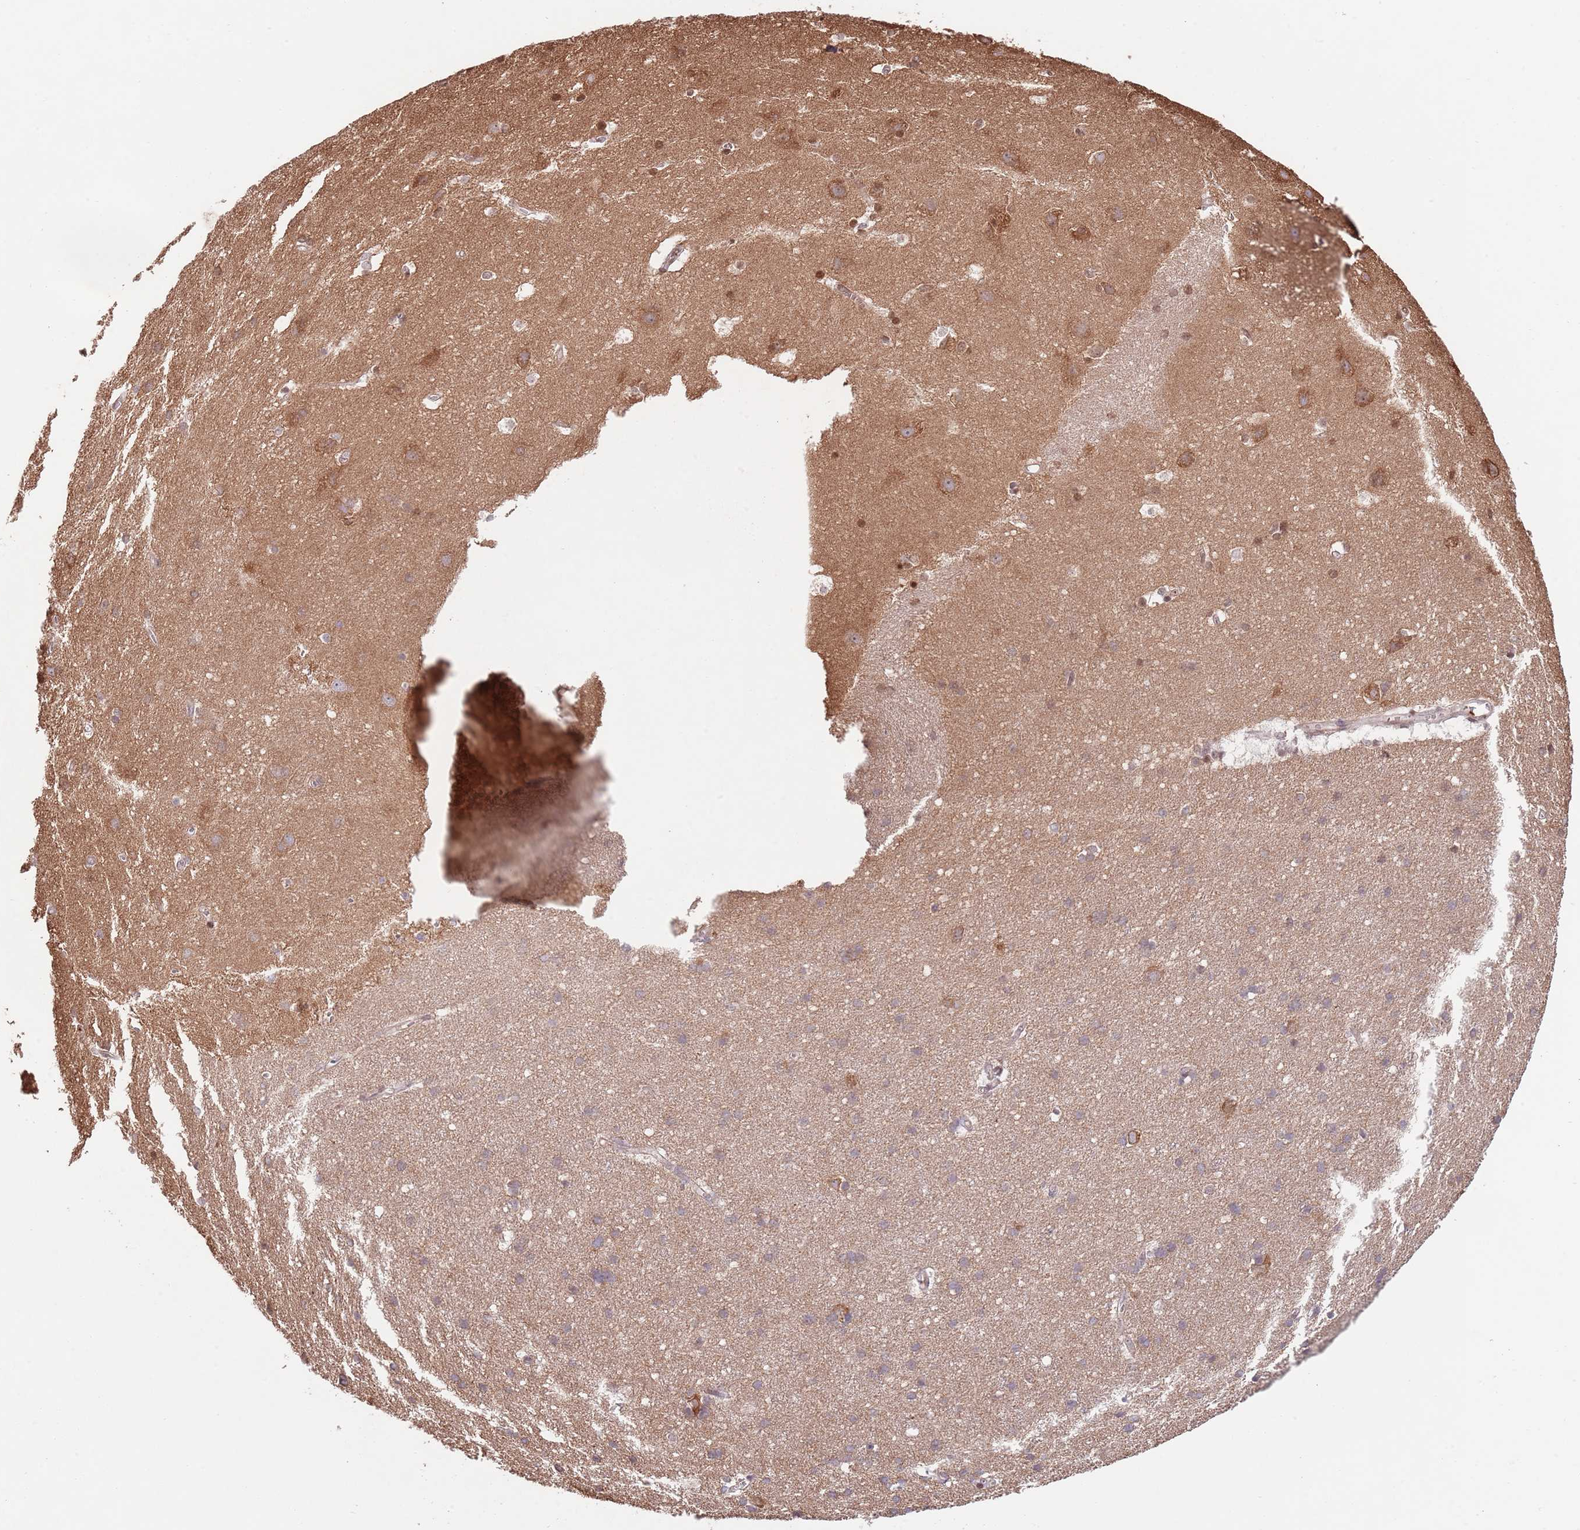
{"staining": {"intensity": "moderate", "quantity": ">75%", "location": "cytoplasmic/membranous"}, "tissue": "cerebral cortex", "cell_type": "Endothelial cells", "image_type": "normal", "snomed": [{"axis": "morphology", "description": "Normal tissue, NOS"}, {"axis": "topography", "description": "Cerebral cortex"}], "caption": "About >75% of endothelial cells in normal cerebral cortex demonstrate moderate cytoplasmic/membranous protein expression as visualized by brown immunohistochemical staining.", "gene": "RNF19B", "patient": {"sex": "male", "age": 54}}